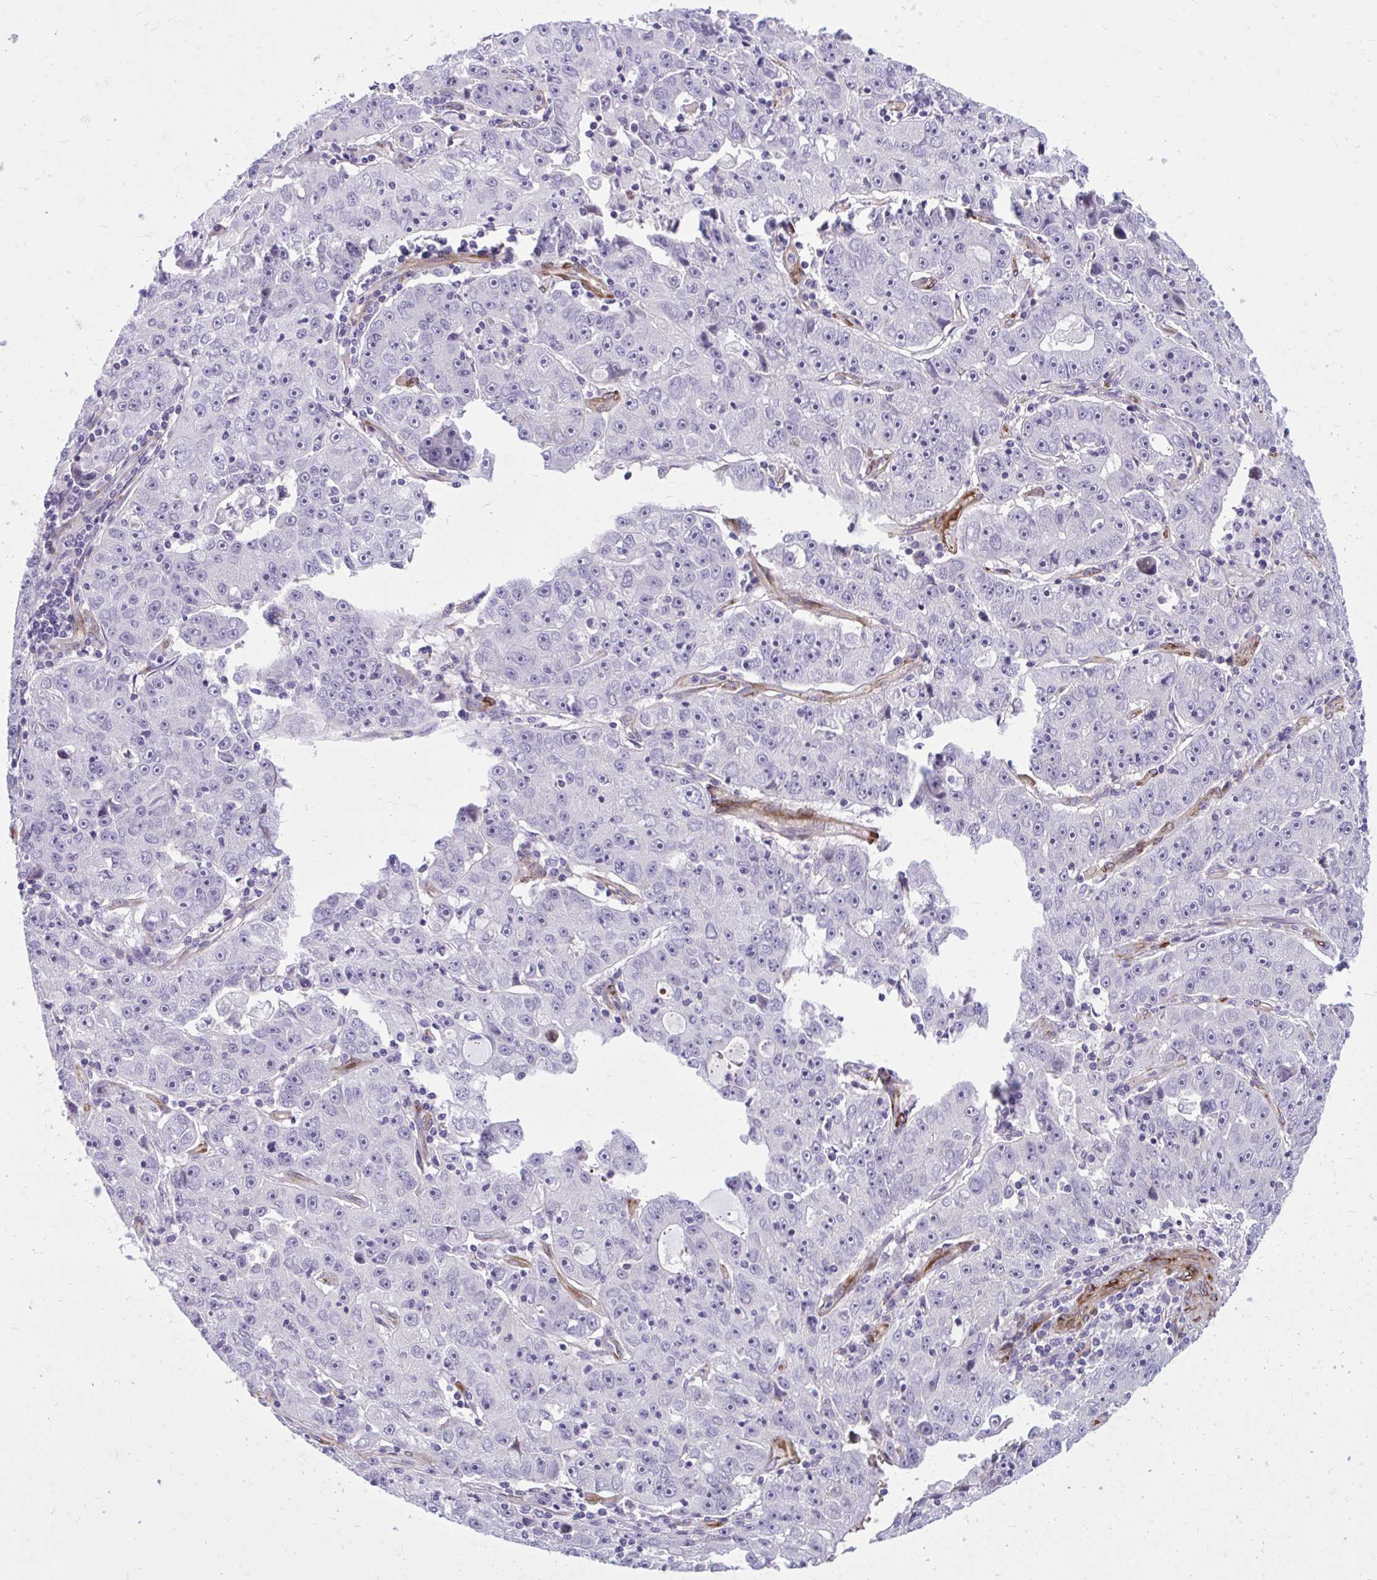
{"staining": {"intensity": "negative", "quantity": "none", "location": "none"}, "tissue": "lung cancer", "cell_type": "Tumor cells", "image_type": "cancer", "snomed": [{"axis": "morphology", "description": "Normal morphology"}, {"axis": "morphology", "description": "Adenocarcinoma, NOS"}, {"axis": "topography", "description": "Lymph node"}, {"axis": "topography", "description": "Lung"}], "caption": "There is no significant positivity in tumor cells of lung cancer.", "gene": "BEND5", "patient": {"sex": "female", "age": 57}}